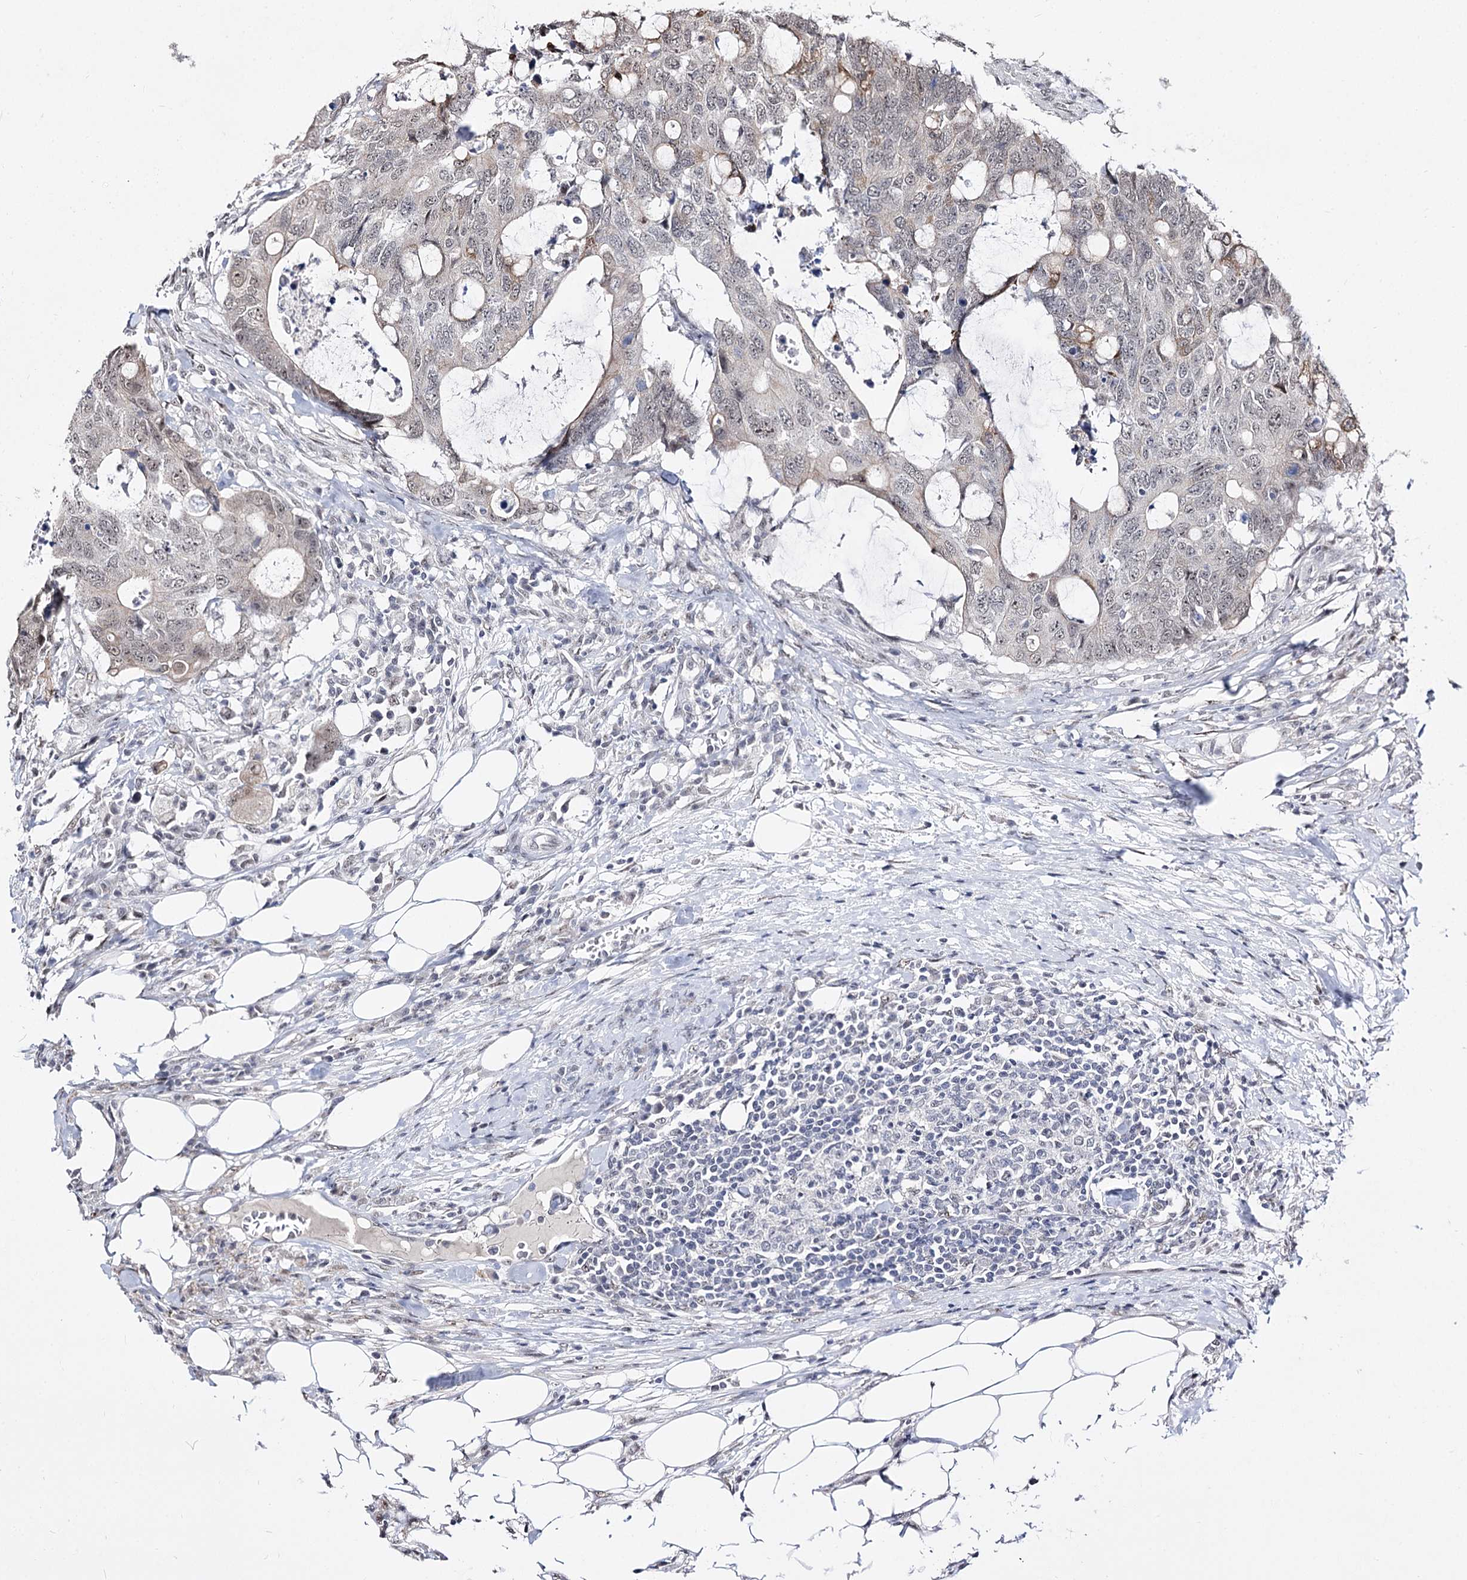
{"staining": {"intensity": "weak", "quantity": "25%-75%", "location": "nuclear"}, "tissue": "colorectal cancer", "cell_type": "Tumor cells", "image_type": "cancer", "snomed": [{"axis": "morphology", "description": "Adenocarcinoma, NOS"}, {"axis": "topography", "description": "Colon"}], "caption": "Colorectal cancer (adenocarcinoma) was stained to show a protein in brown. There is low levels of weak nuclear expression in about 25%-75% of tumor cells.", "gene": "STOX1", "patient": {"sex": "male", "age": 71}}